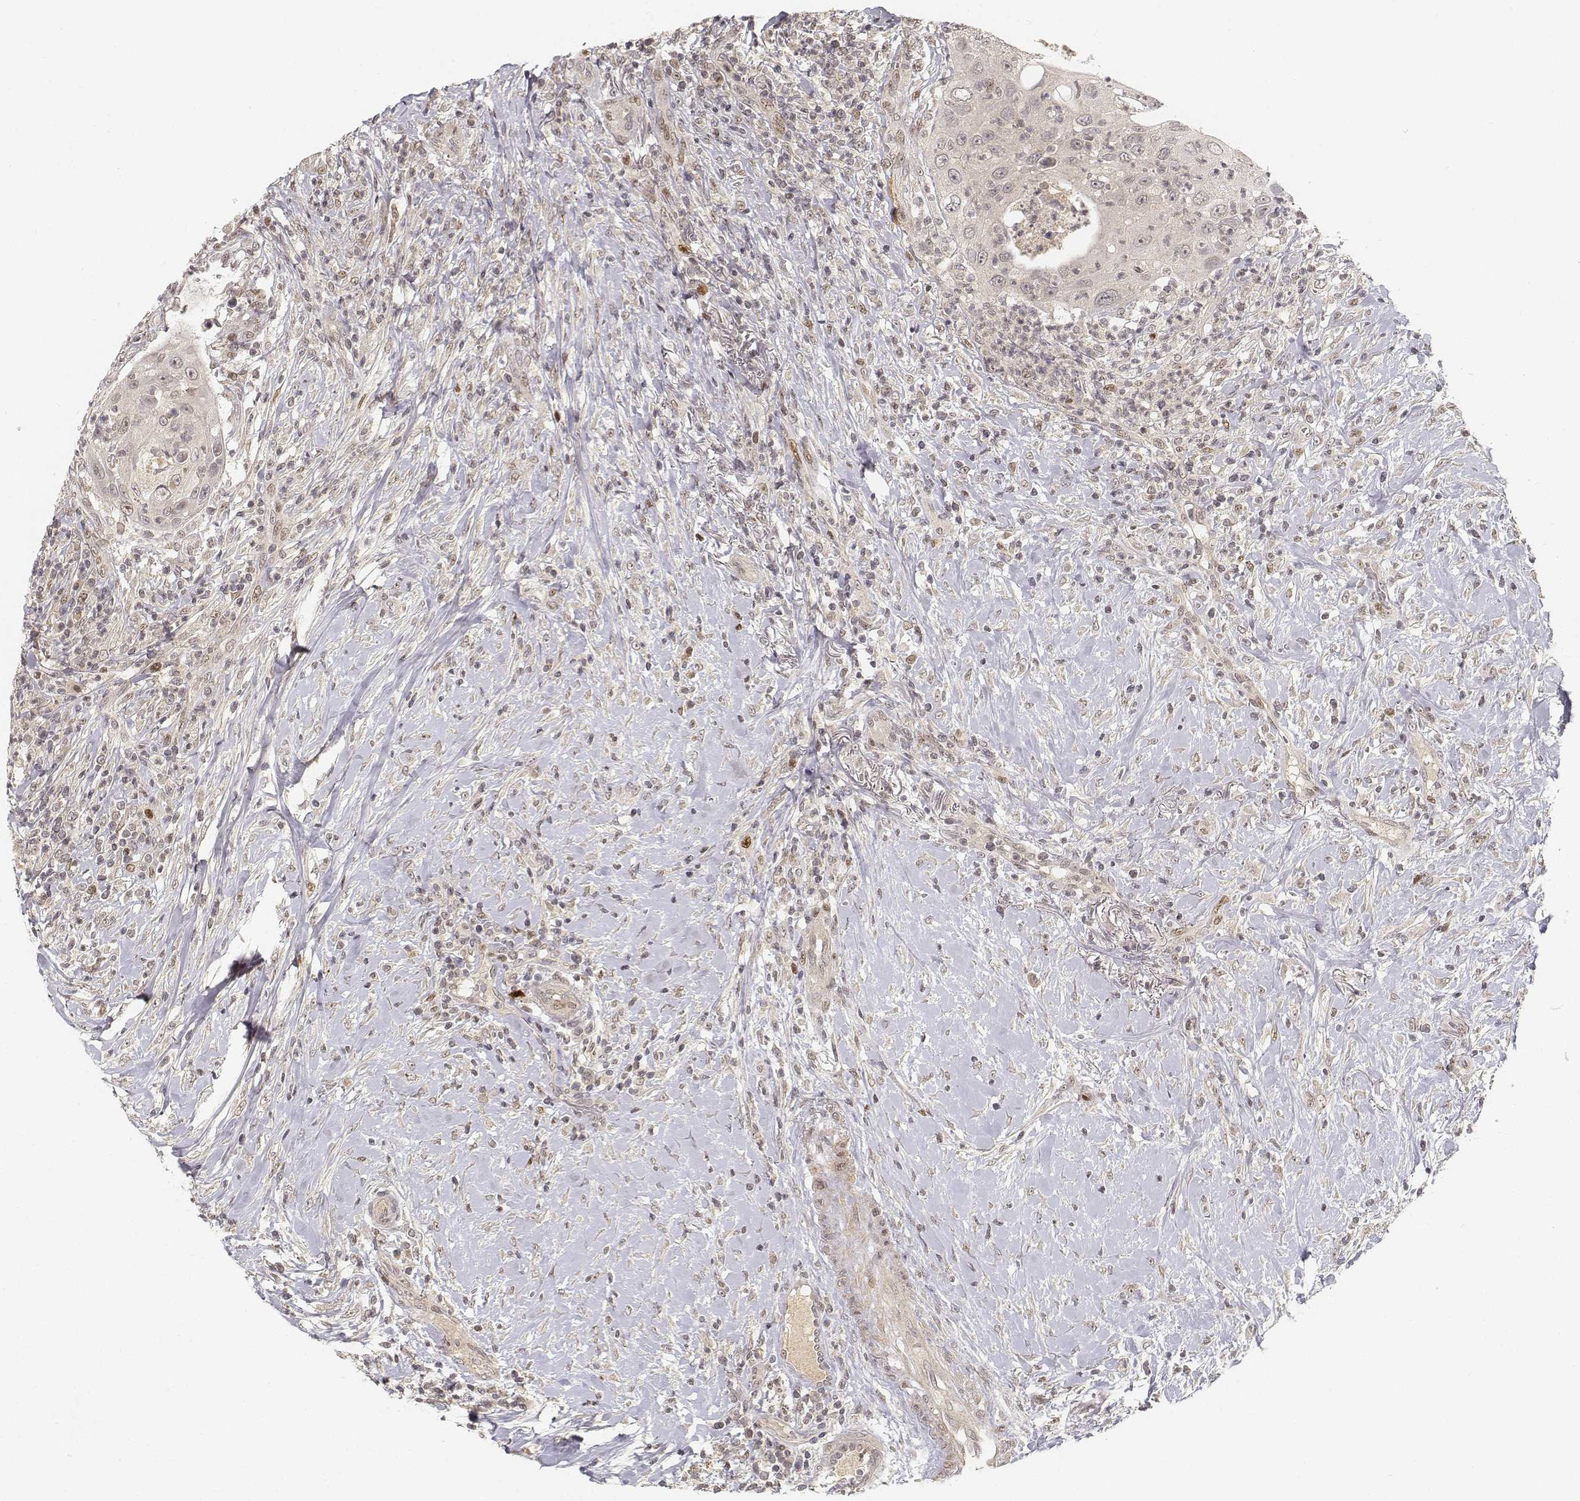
{"staining": {"intensity": "negative", "quantity": "none", "location": "none"}, "tissue": "head and neck cancer", "cell_type": "Tumor cells", "image_type": "cancer", "snomed": [{"axis": "morphology", "description": "Squamous cell carcinoma, NOS"}, {"axis": "topography", "description": "Head-Neck"}], "caption": "Immunohistochemistry (IHC) photomicrograph of neoplastic tissue: head and neck squamous cell carcinoma stained with DAB (3,3'-diaminobenzidine) exhibits no significant protein staining in tumor cells.", "gene": "FANCD2", "patient": {"sex": "male", "age": 69}}